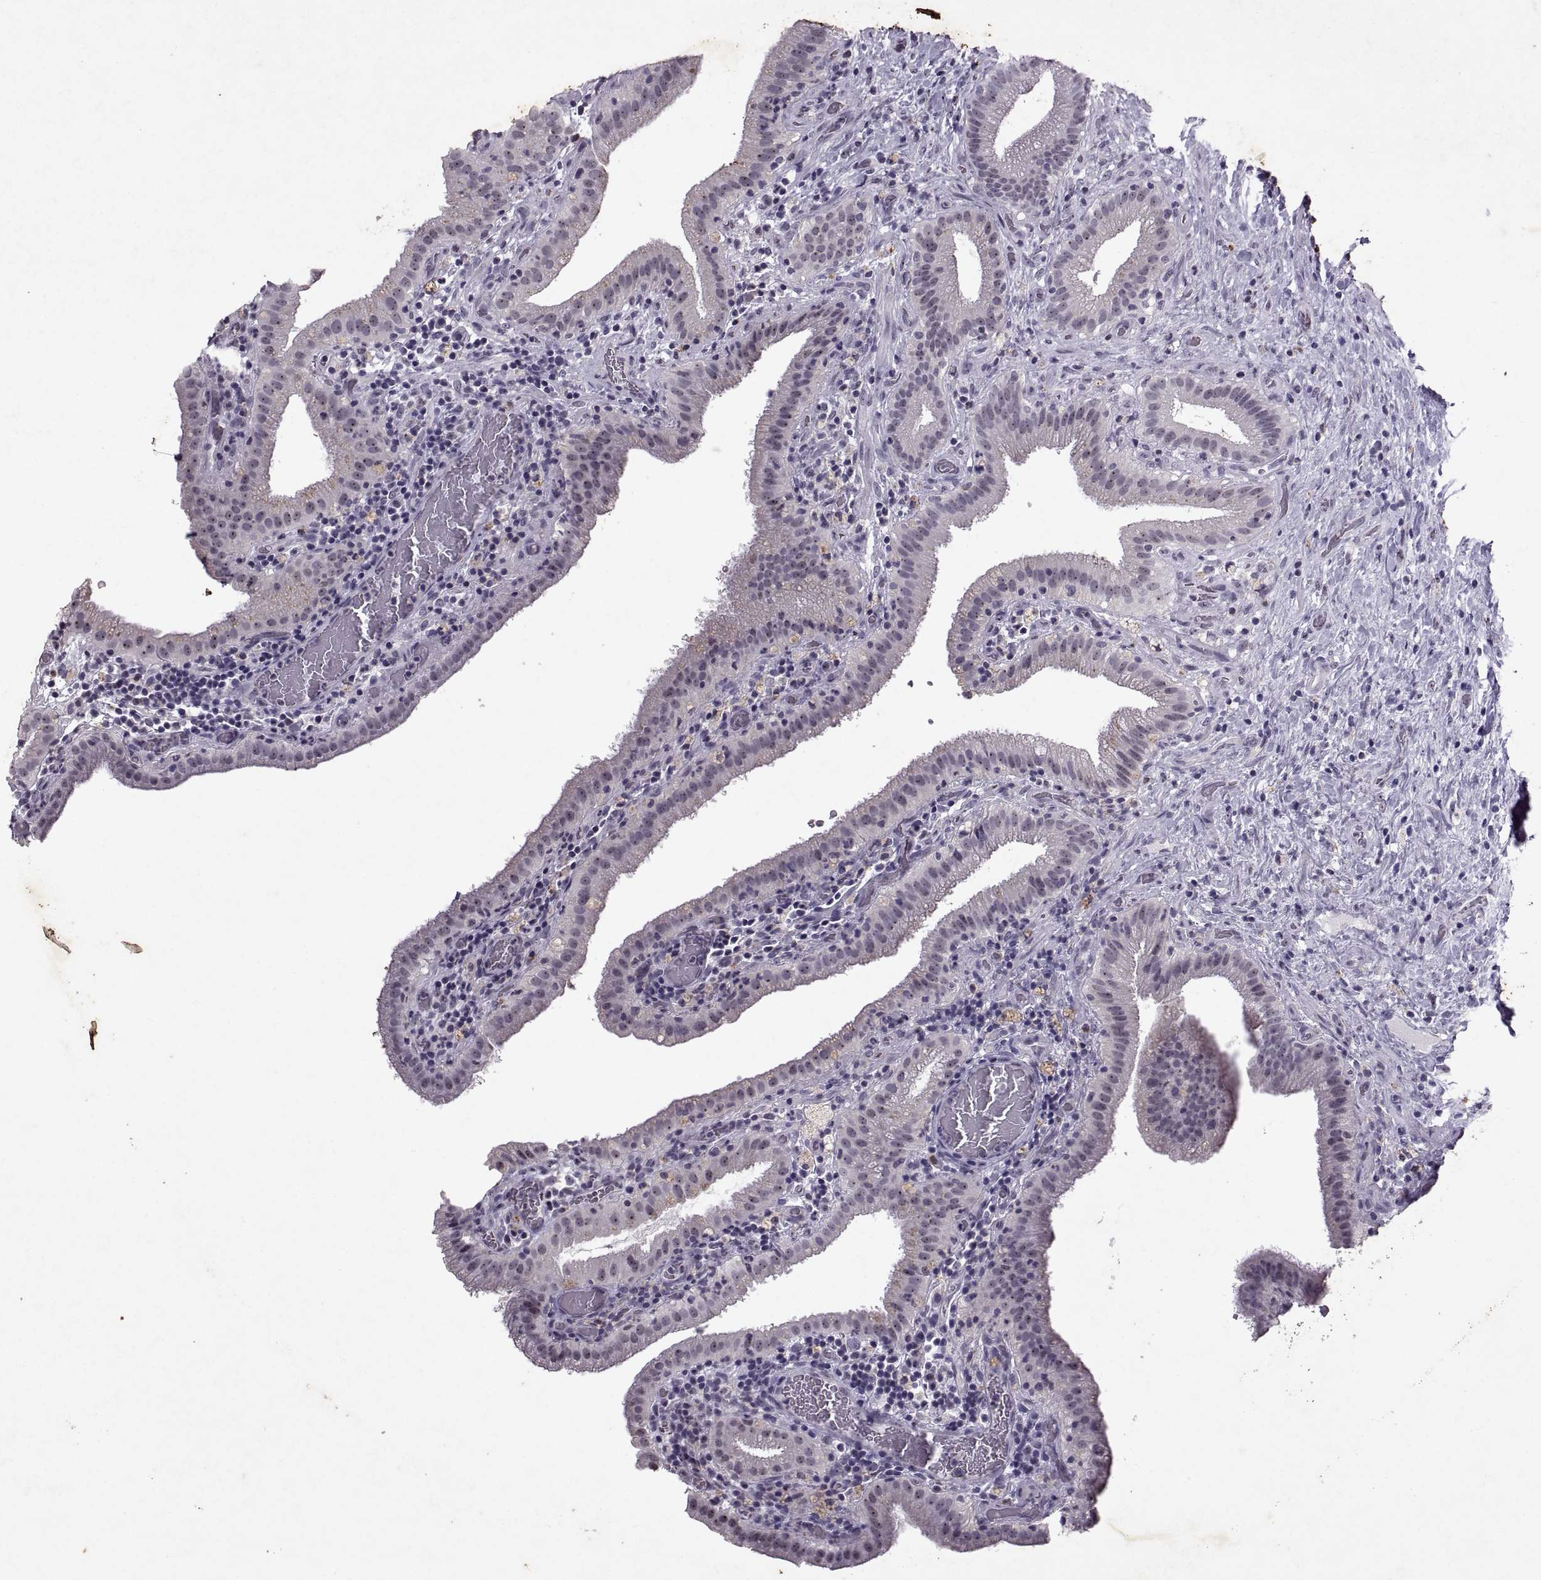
{"staining": {"intensity": "weak", "quantity": "25%-75%", "location": "nuclear"}, "tissue": "gallbladder", "cell_type": "Glandular cells", "image_type": "normal", "snomed": [{"axis": "morphology", "description": "Normal tissue, NOS"}, {"axis": "topography", "description": "Gallbladder"}], "caption": "This histopathology image reveals immunohistochemistry (IHC) staining of normal human gallbladder, with low weak nuclear expression in approximately 25%-75% of glandular cells.", "gene": "SINHCAF", "patient": {"sex": "male", "age": 62}}